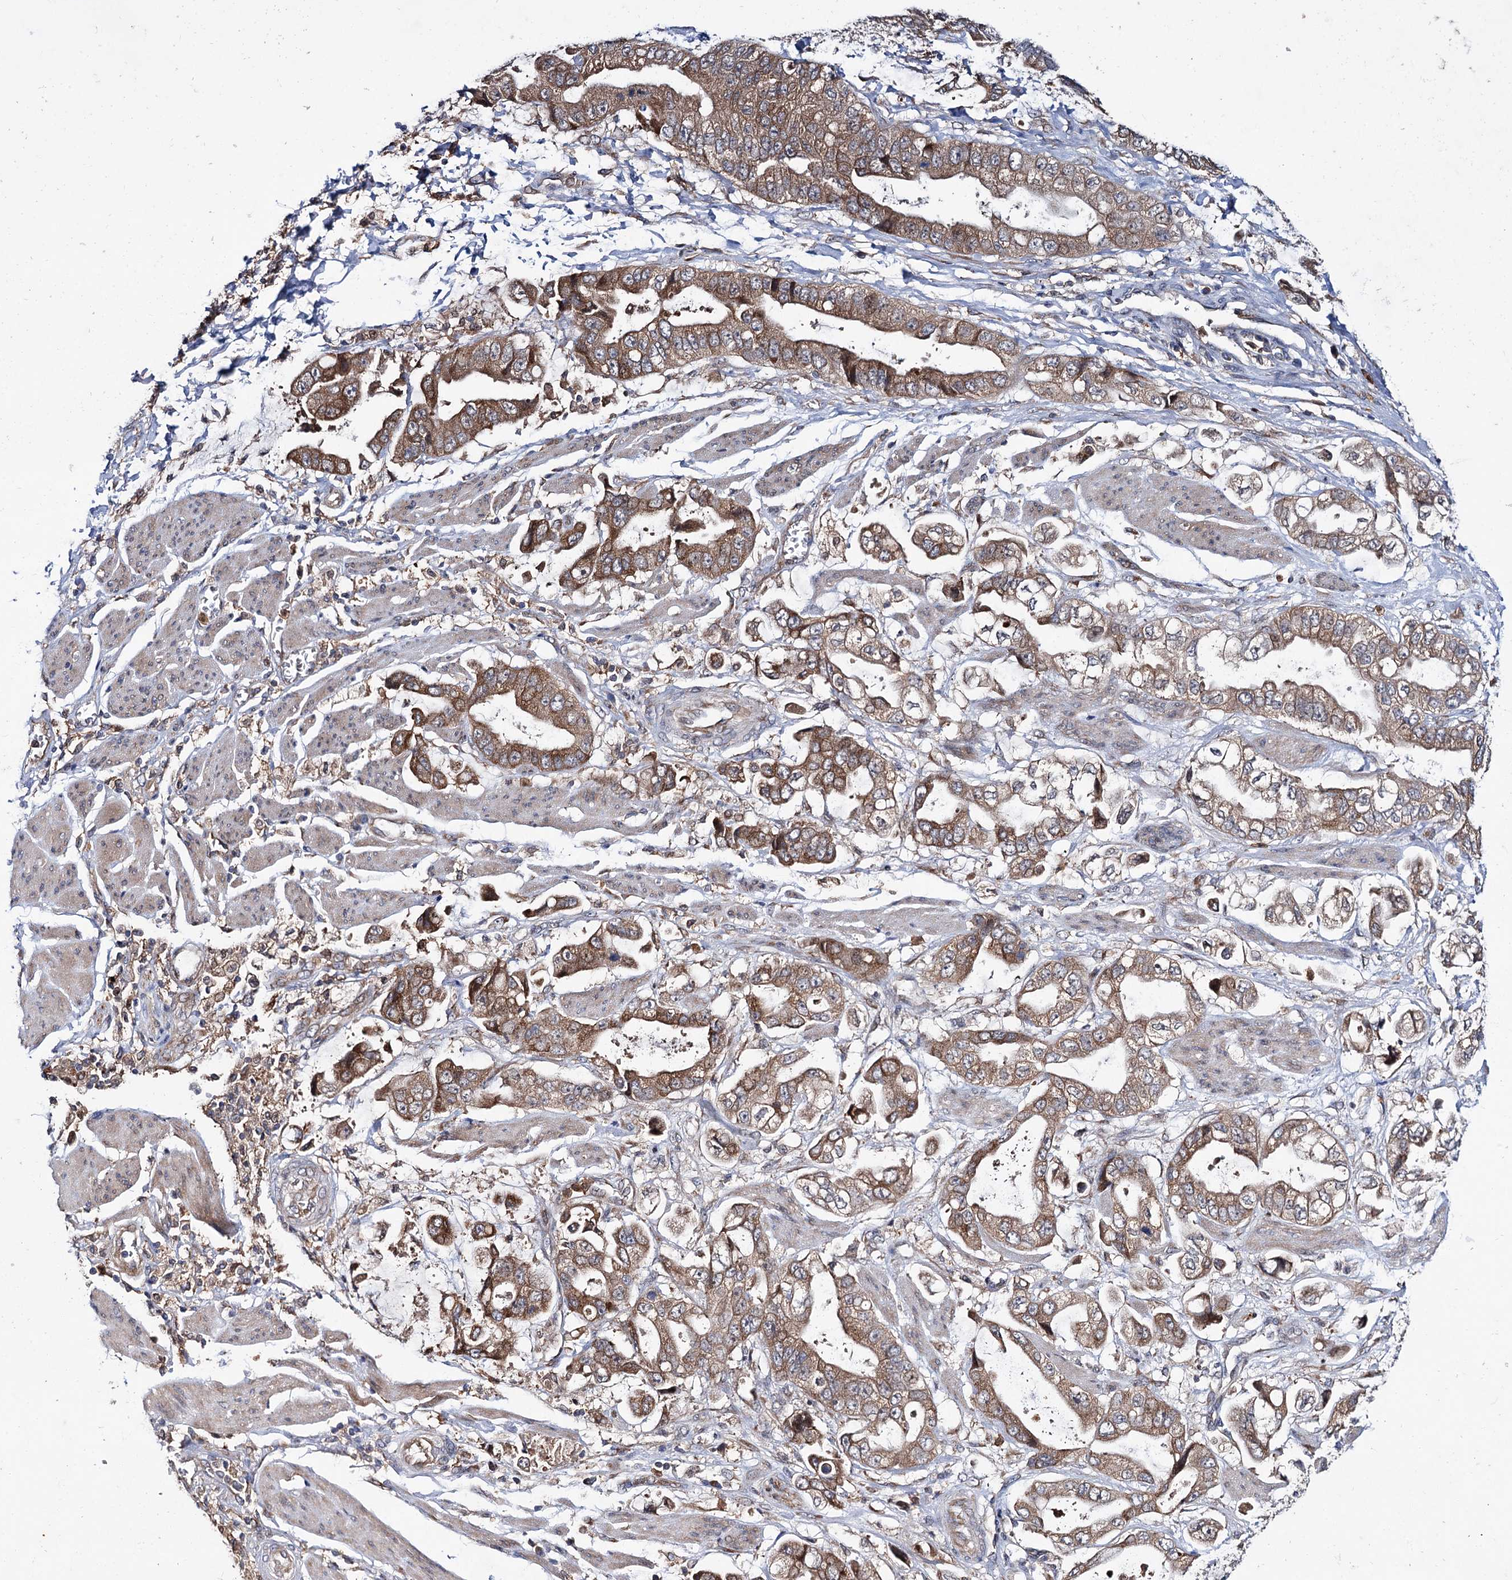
{"staining": {"intensity": "moderate", "quantity": ">75%", "location": "cytoplasmic/membranous"}, "tissue": "stomach cancer", "cell_type": "Tumor cells", "image_type": "cancer", "snomed": [{"axis": "morphology", "description": "Adenocarcinoma, NOS"}, {"axis": "topography", "description": "Stomach"}], "caption": "DAB immunohistochemical staining of stomach cancer shows moderate cytoplasmic/membranous protein expression in about >75% of tumor cells.", "gene": "PTPN3", "patient": {"sex": "male", "age": 62}}